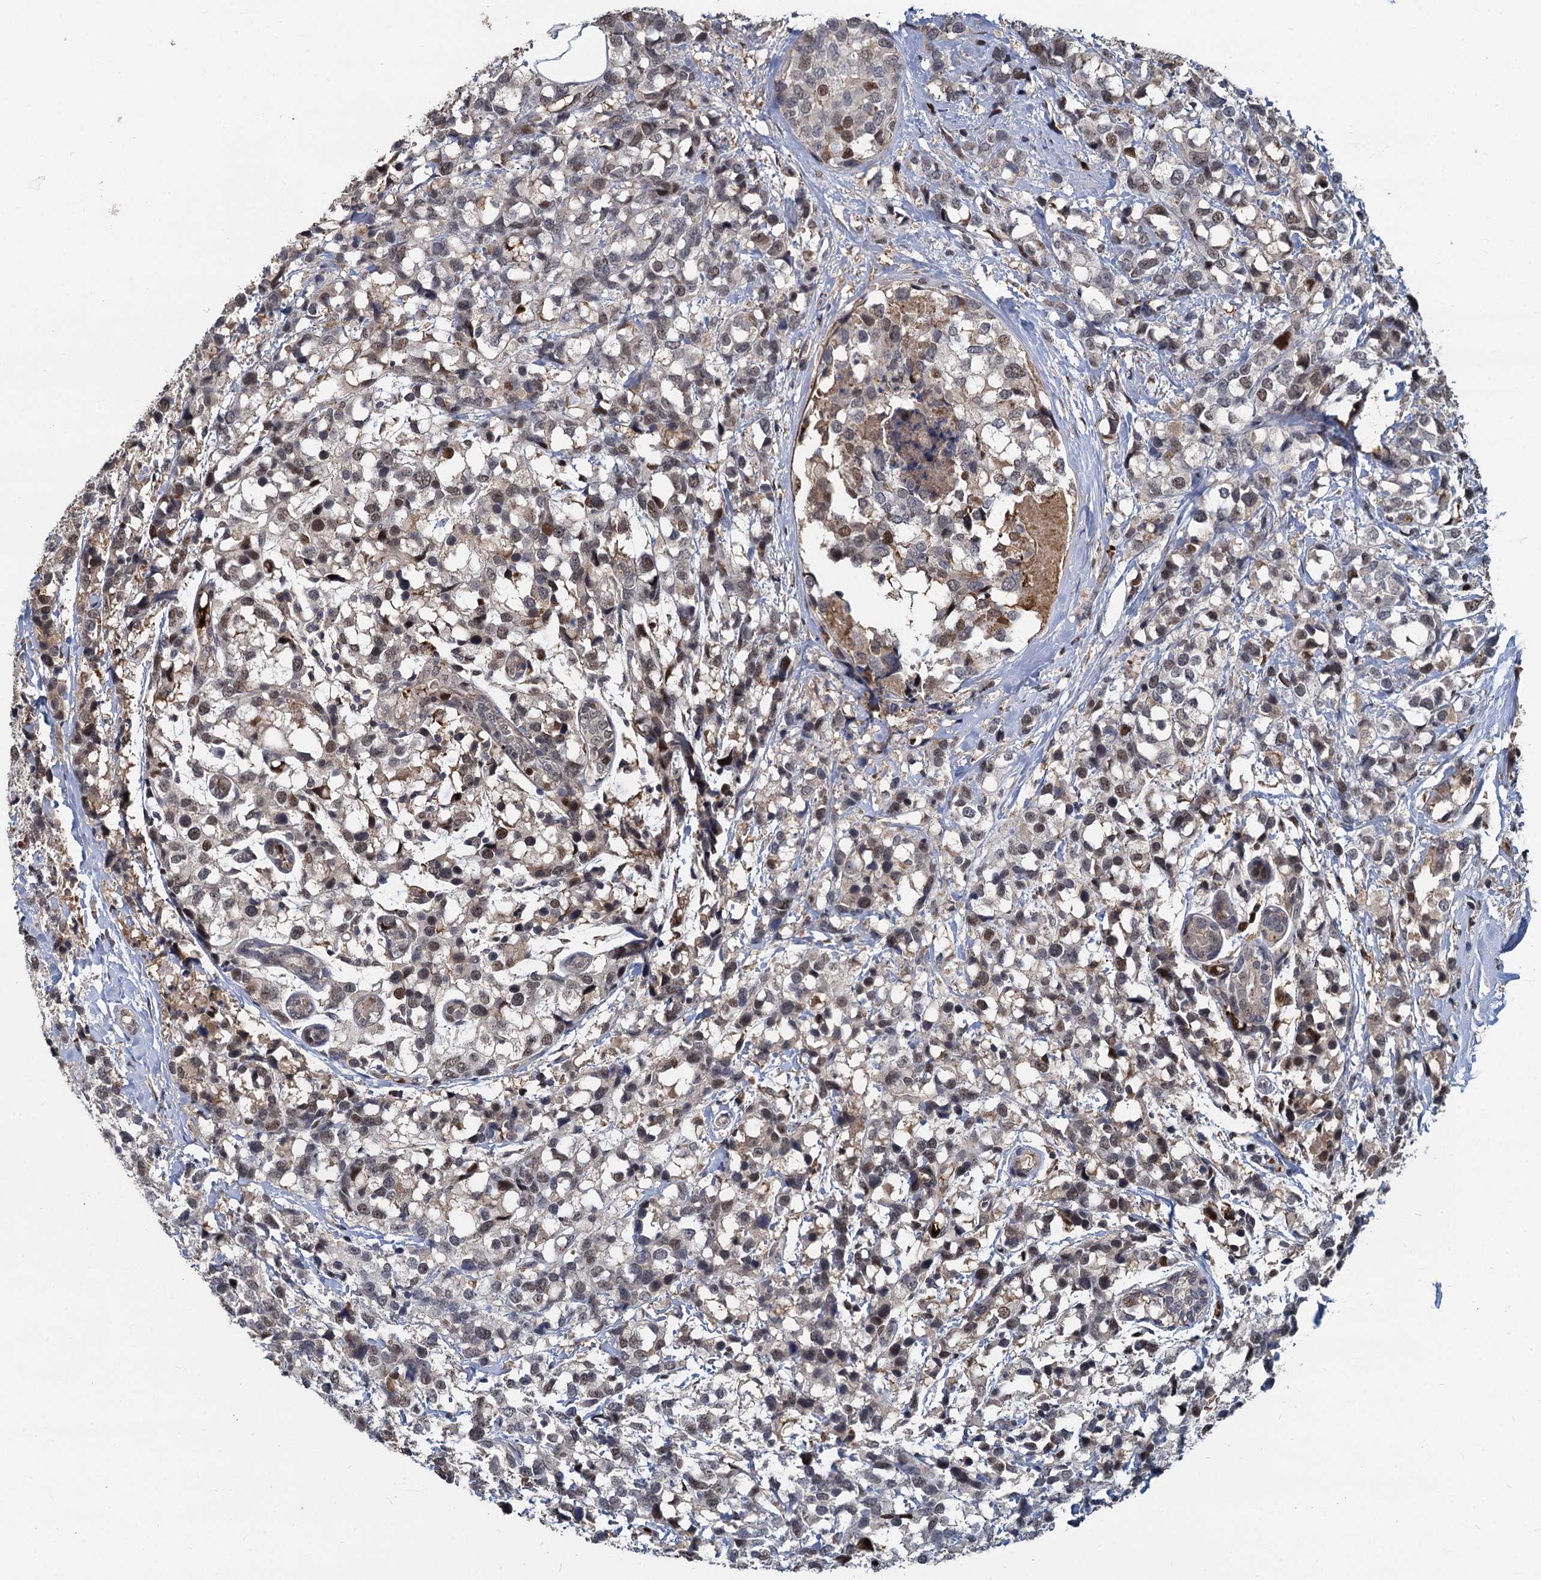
{"staining": {"intensity": "moderate", "quantity": ">75%", "location": "nuclear"}, "tissue": "breast cancer", "cell_type": "Tumor cells", "image_type": "cancer", "snomed": [{"axis": "morphology", "description": "Lobular carcinoma"}, {"axis": "topography", "description": "Breast"}], "caption": "Tumor cells demonstrate medium levels of moderate nuclear positivity in approximately >75% of cells in human lobular carcinoma (breast).", "gene": "FANCI", "patient": {"sex": "female", "age": 59}}